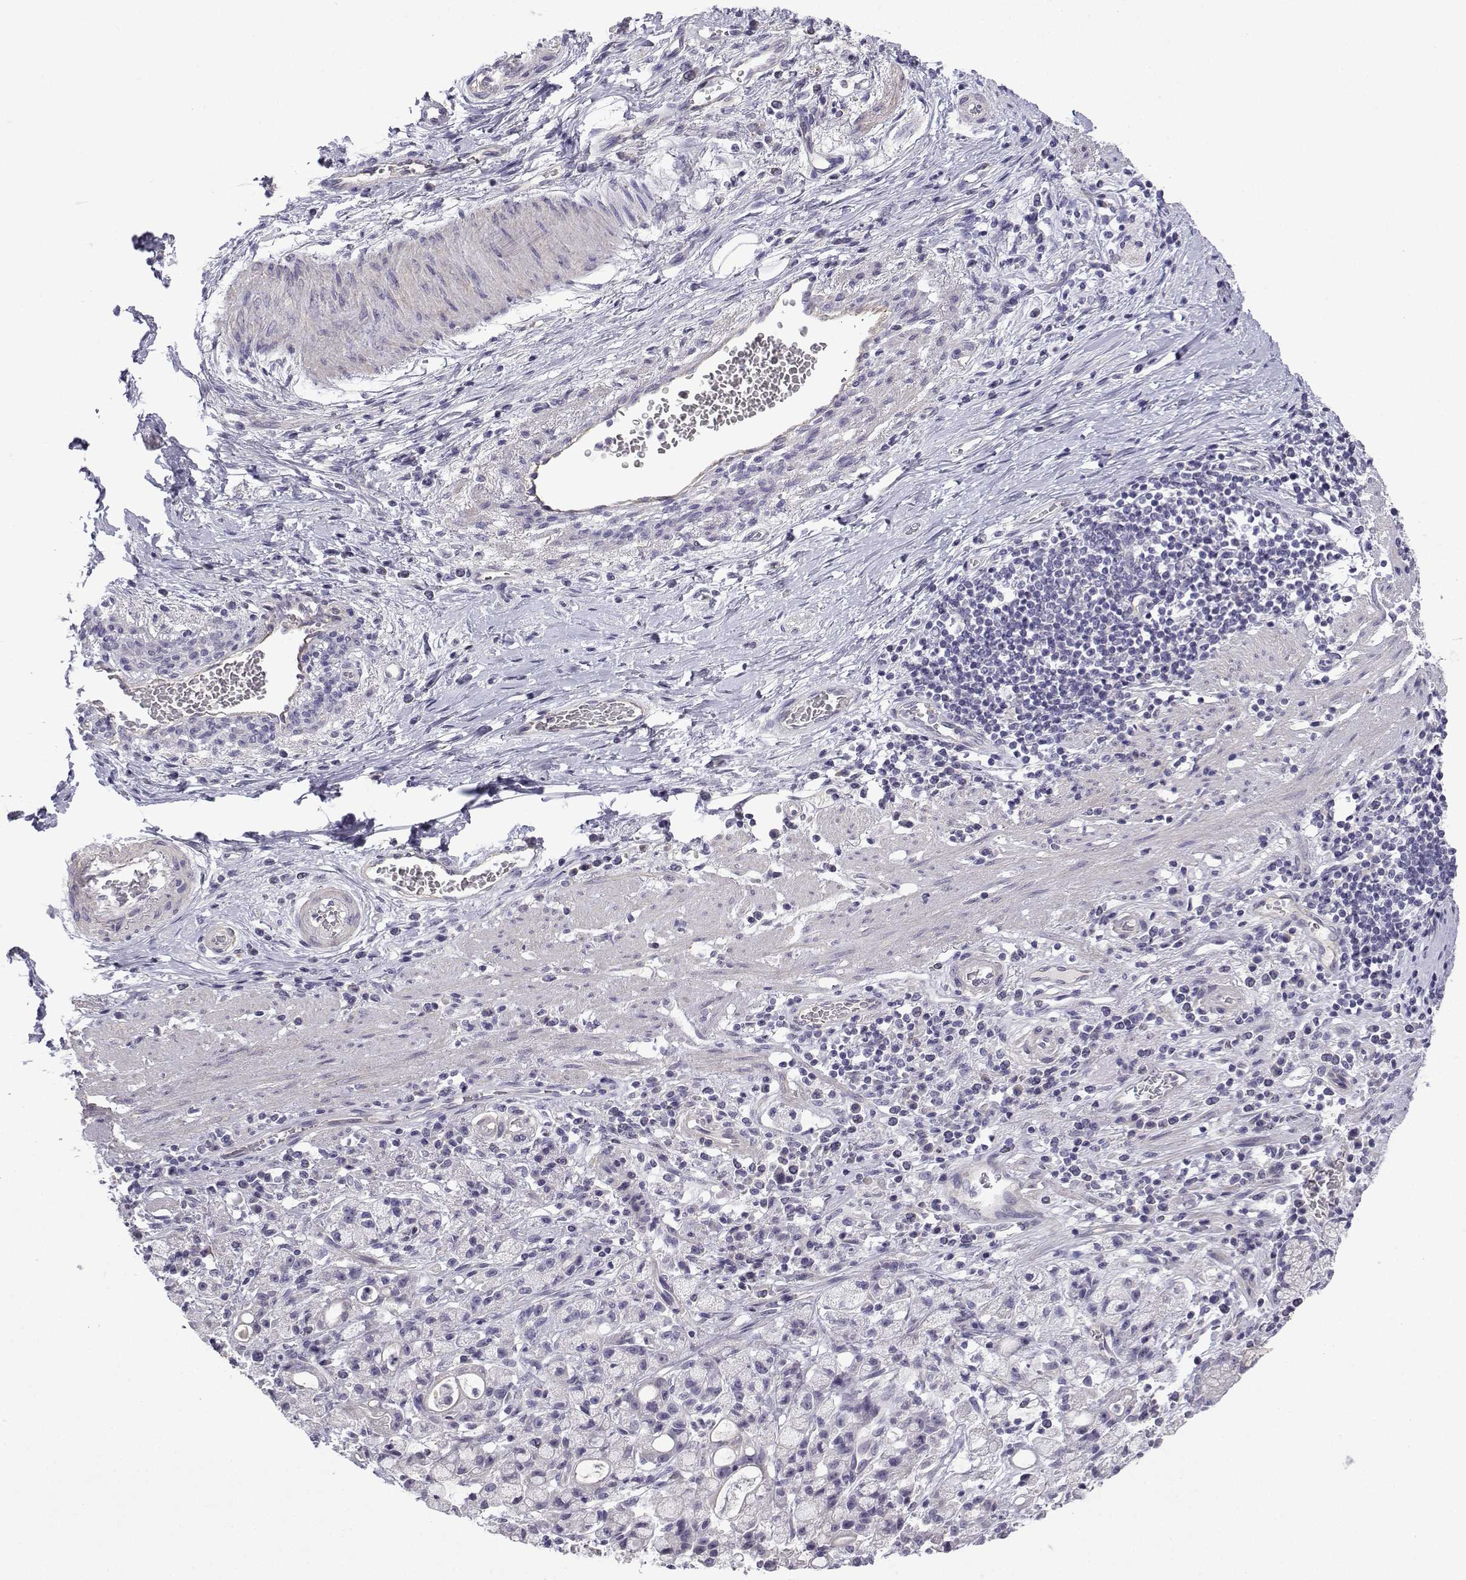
{"staining": {"intensity": "negative", "quantity": "none", "location": "none"}, "tissue": "stomach cancer", "cell_type": "Tumor cells", "image_type": "cancer", "snomed": [{"axis": "morphology", "description": "Adenocarcinoma, NOS"}, {"axis": "topography", "description": "Stomach"}], "caption": "Stomach cancer stained for a protein using immunohistochemistry (IHC) shows no staining tumor cells.", "gene": "SPACA7", "patient": {"sex": "male", "age": 58}}